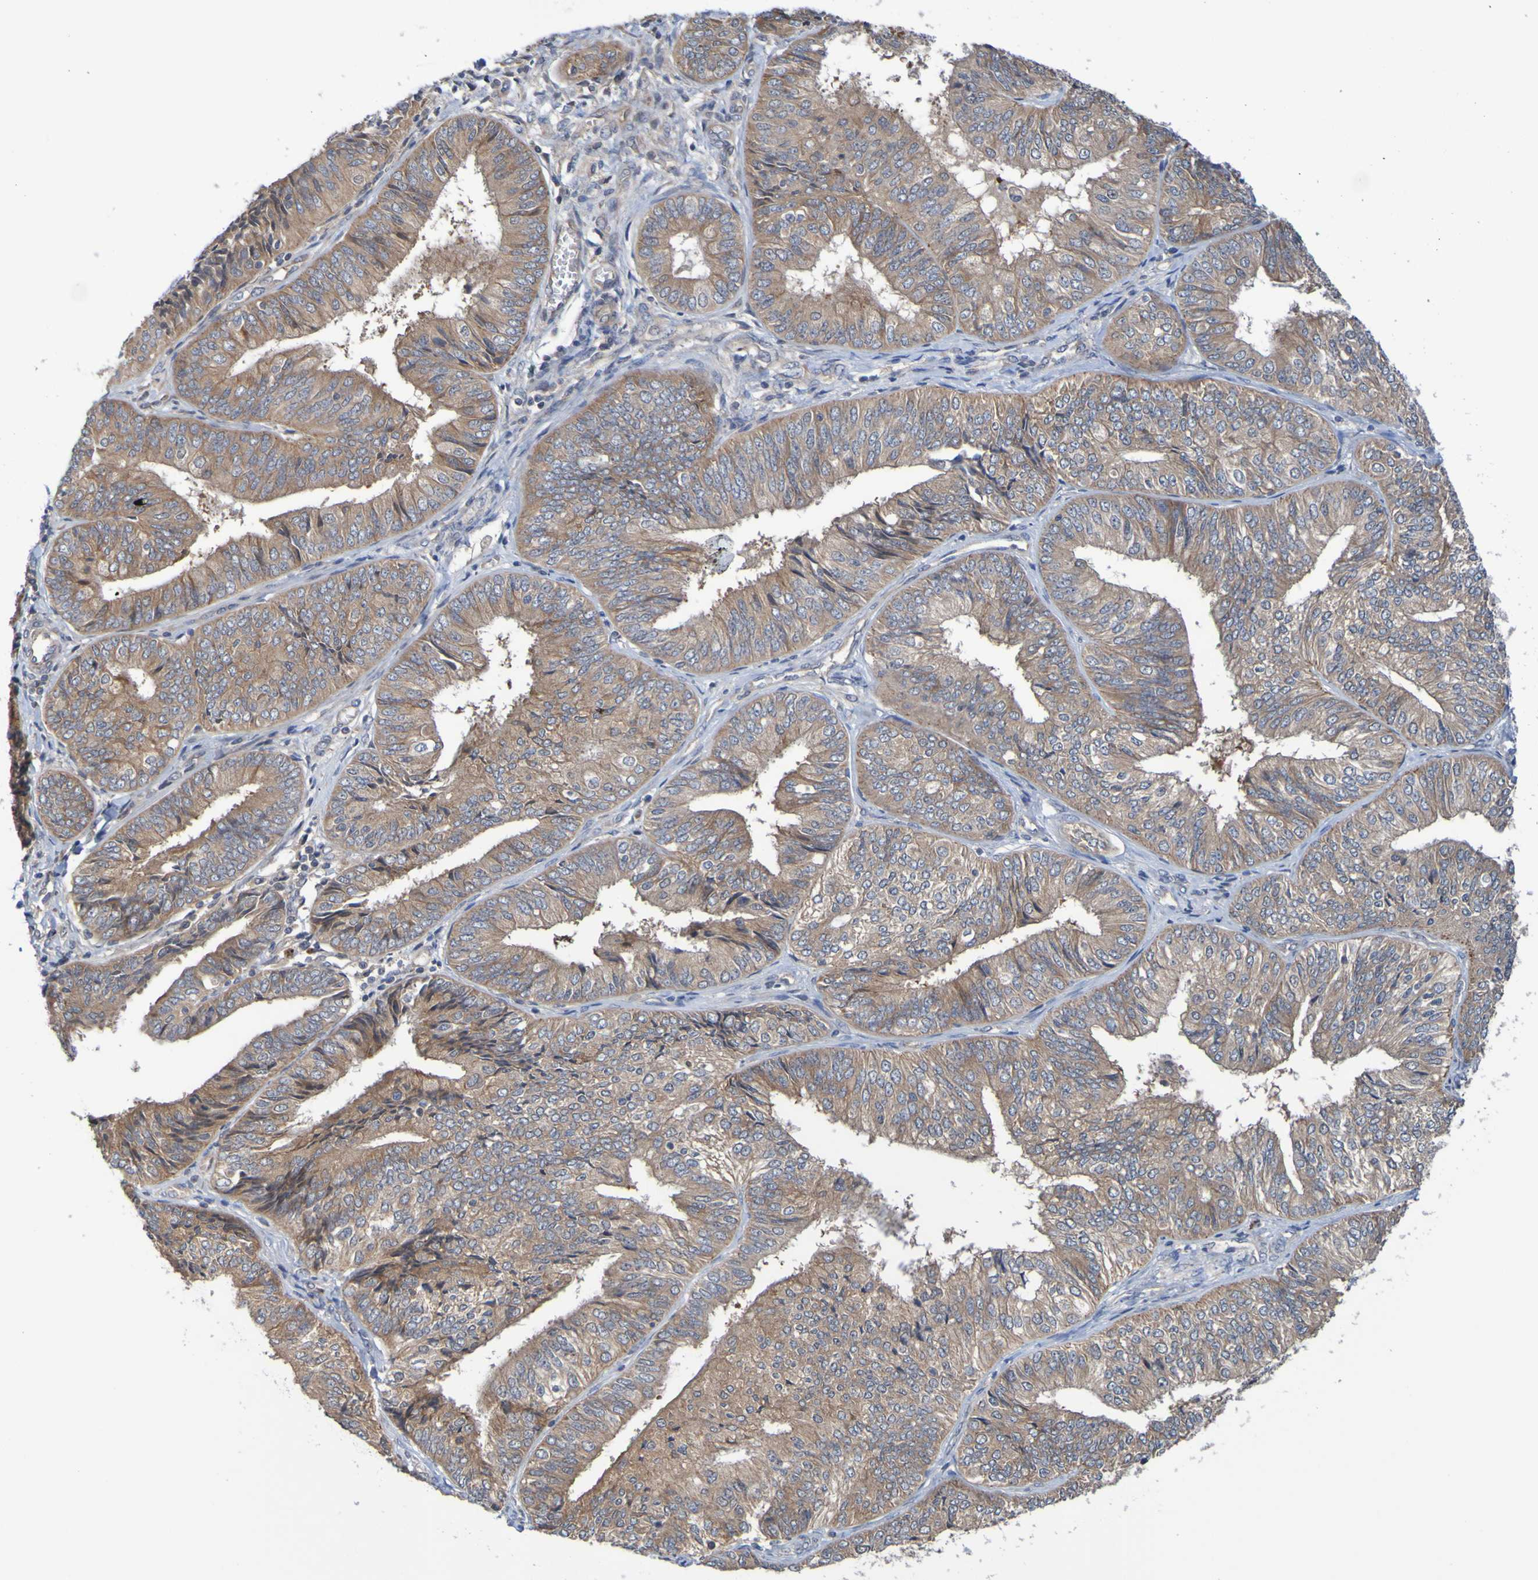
{"staining": {"intensity": "moderate", "quantity": ">75%", "location": "cytoplasmic/membranous"}, "tissue": "endometrial cancer", "cell_type": "Tumor cells", "image_type": "cancer", "snomed": [{"axis": "morphology", "description": "Adenocarcinoma, NOS"}, {"axis": "topography", "description": "Endometrium"}], "caption": "DAB (3,3'-diaminobenzidine) immunohistochemical staining of human endometrial cancer (adenocarcinoma) demonstrates moderate cytoplasmic/membranous protein positivity in approximately >75% of tumor cells.", "gene": "SDK1", "patient": {"sex": "female", "age": 58}}